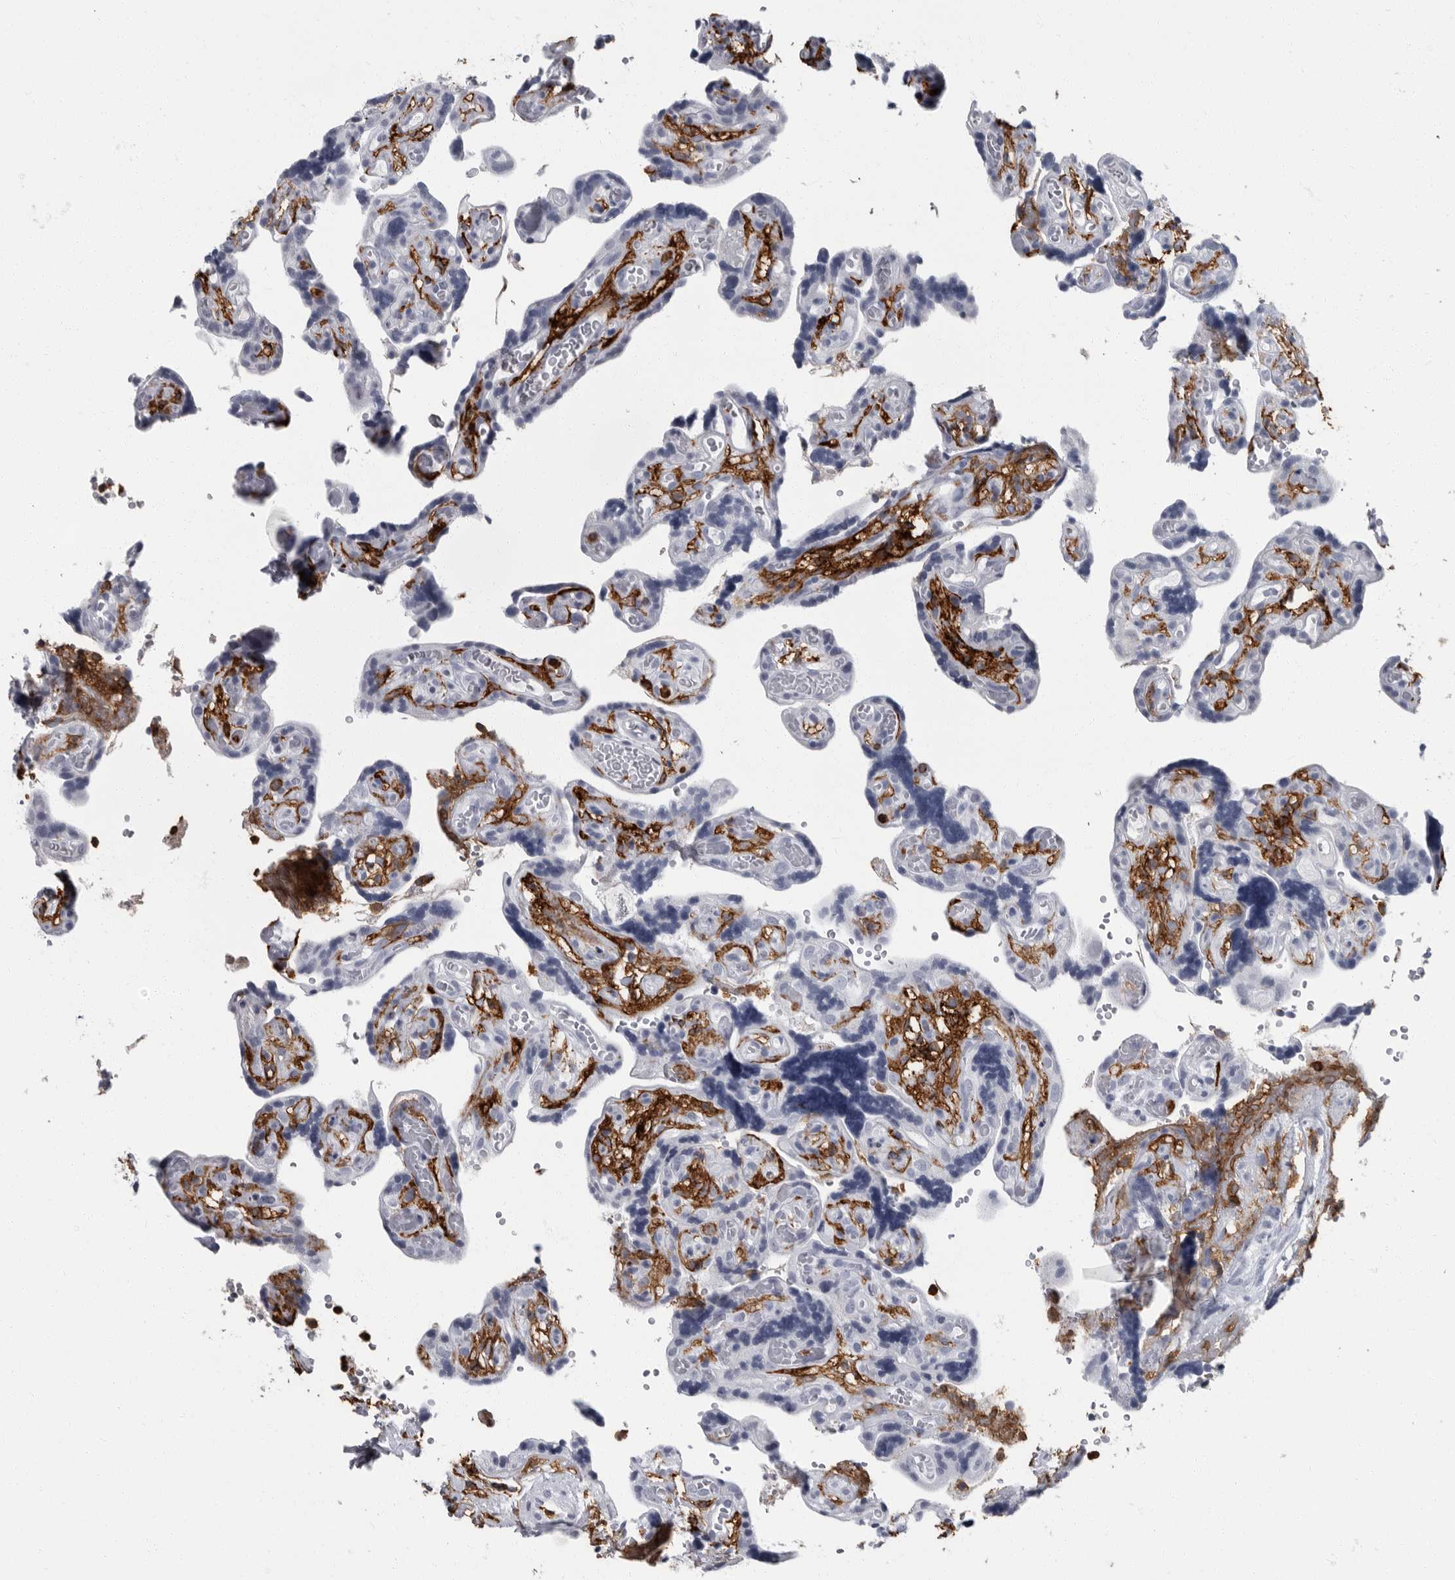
{"staining": {"intensity": "negative", "quantity": "none", "location": "none"}, "tissue": "placenta", "cell_type": "Decidual cells", "image_type": "normal", "snomed": [{"axis": "morphology", "description": "Normal tissue, NOS"}, {"axis": "topography", "description": "Placenta"}], "caption": "Protein analysis of normal placenta shows no significant positivity in decidual cells. (DAB (3,3'-diaminobenzidine) immunohistochemistry (IHC), high magnification).", "gene": "FCER1G", "patient": {"sex": "female", "age": 30}}